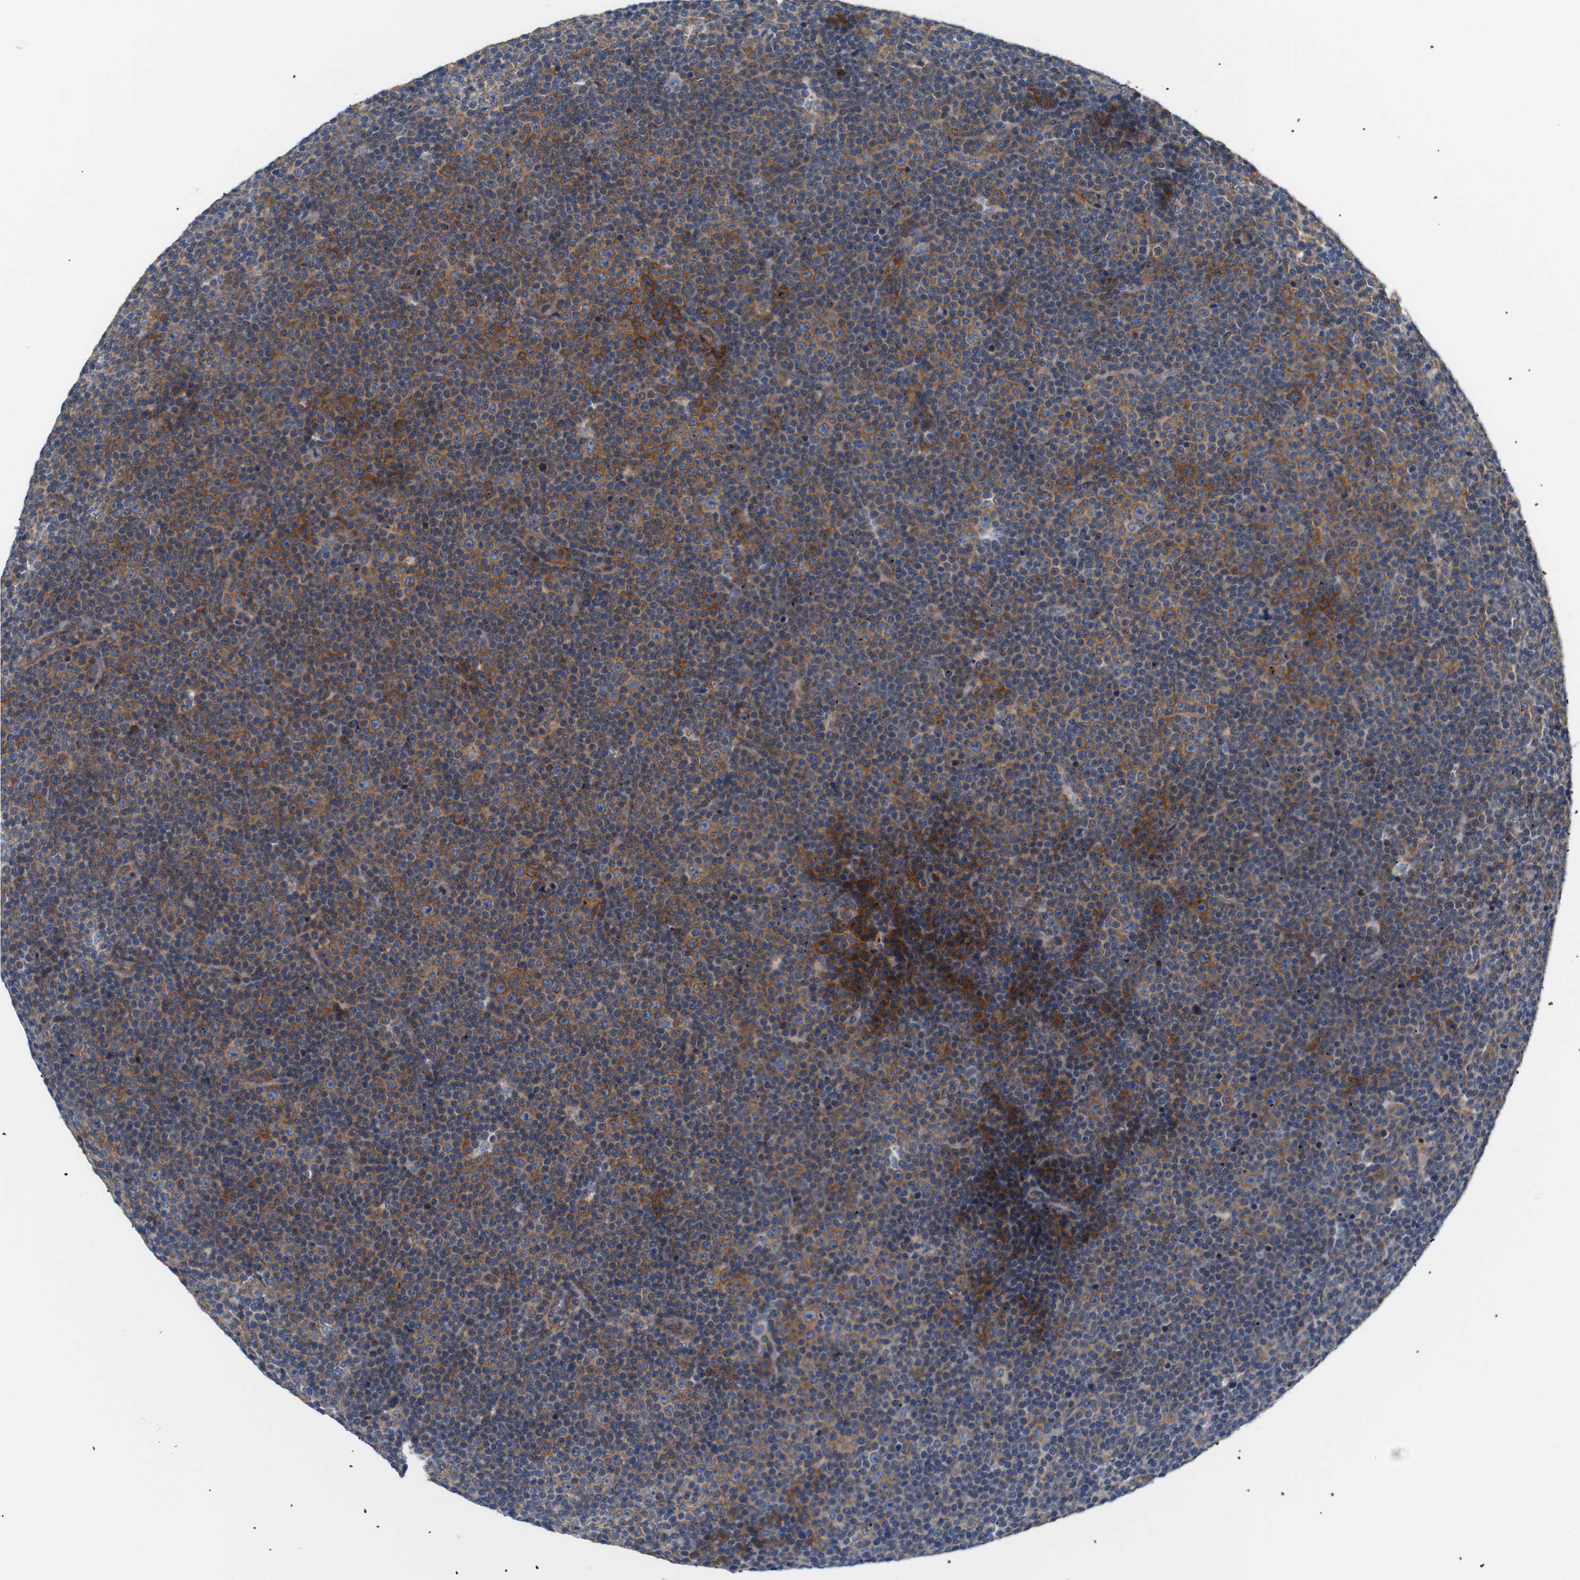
{"staining": {"intensity": "strong", "quantity": ">75%", "location": "cytoplasmic/membranous"}, "tissue": "lymphoma", "cell_type": "Tumor cells", "image_type": "cancer", "snomed": [{"axis": "morphology", "description": "Malignant lymphoma, non-Hodgkin's type, Low grade"}, {"axis": "topography", "description": "Lymph node"}], "caption": "DAB immunohistochemical staining of low-grade malignant lymphoma, non-Hodgkin's type displays strong cytoplasmic/membranous protein positivity in approximately >75% of tumor cells.", "gene": "TRIM5", "patient": {"sex": "female", "age": 67}}